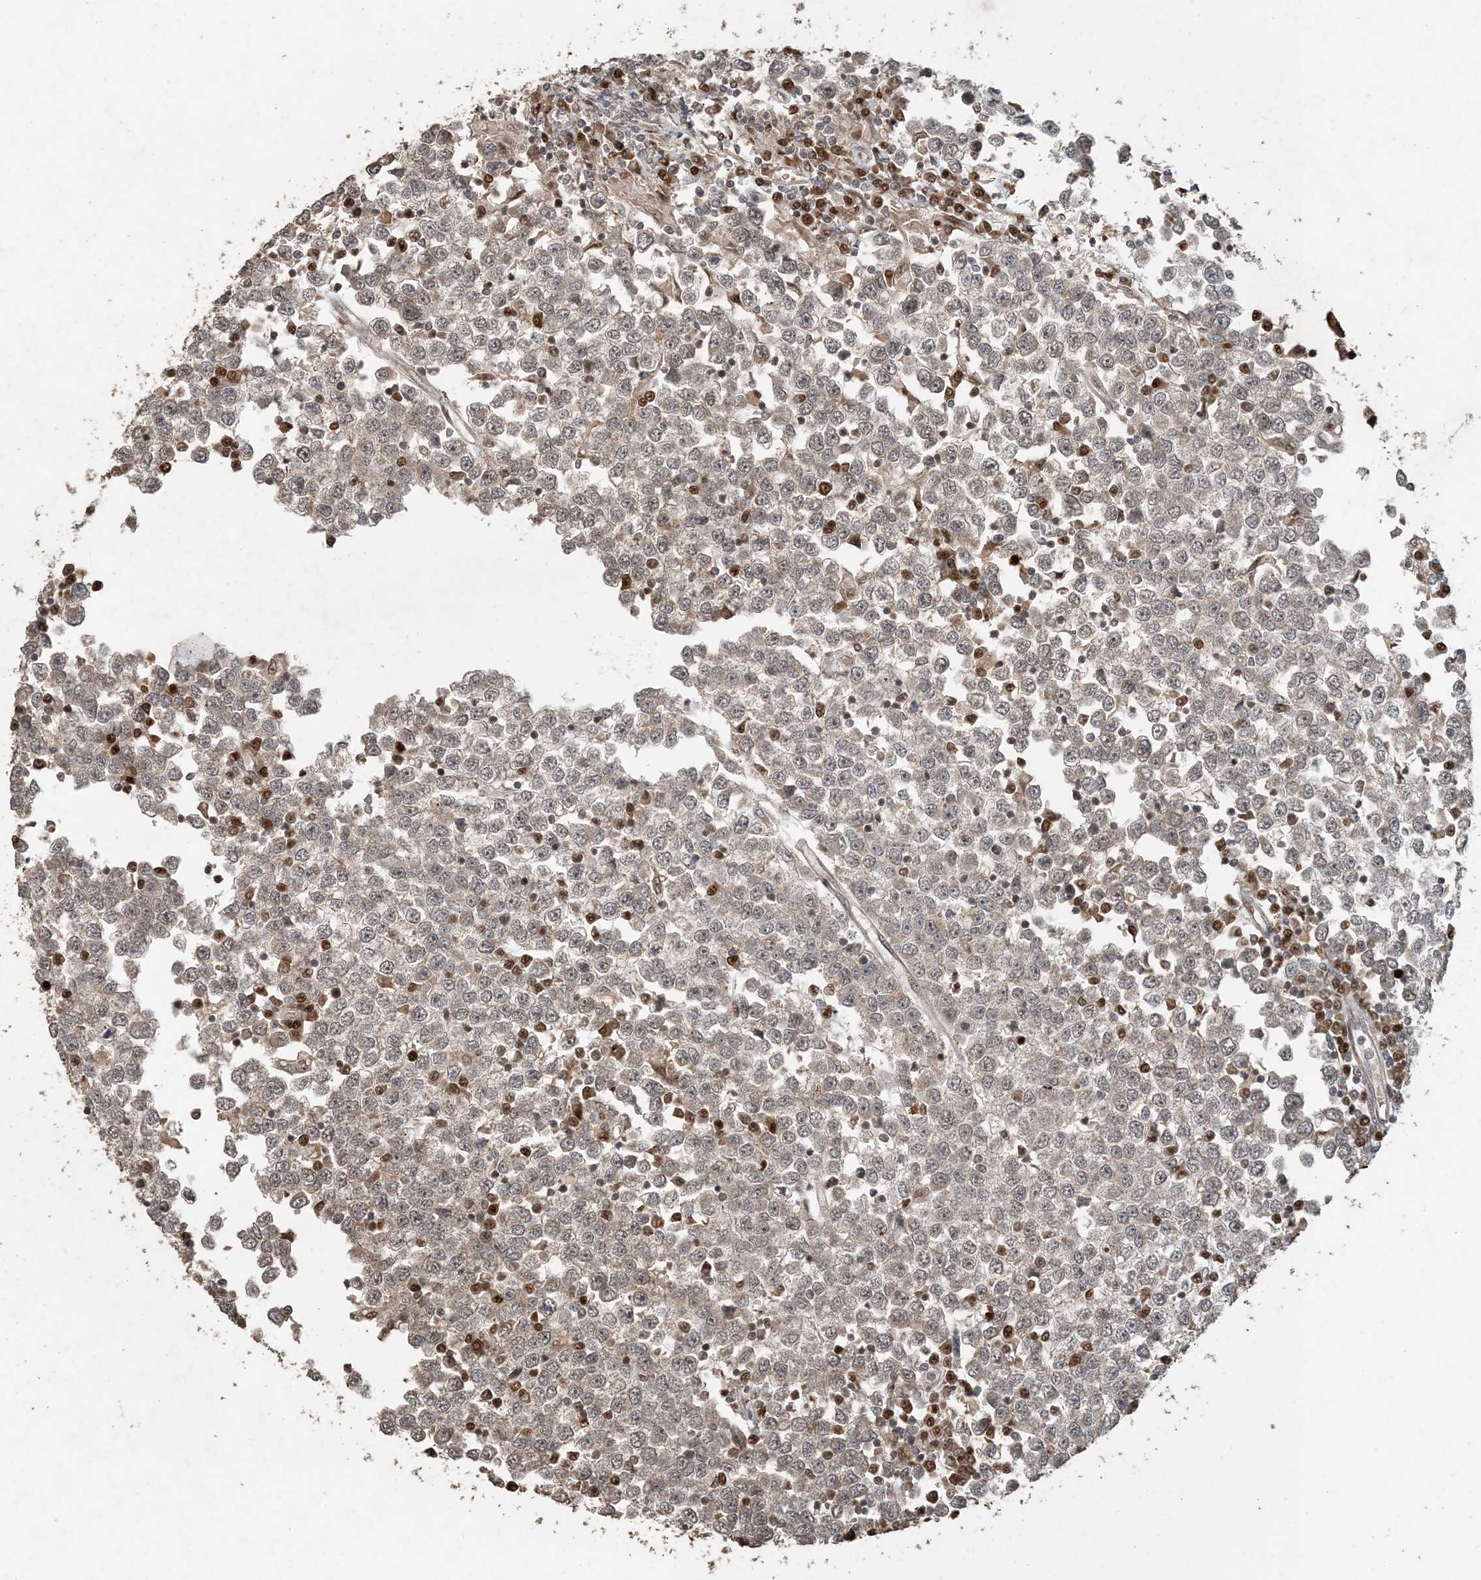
{"staining": {"intensity": "weak", "quantity": ">75%", "location": "cytoplasmic/membranous,nuclear"}, "tissue": "testis cancer", "cell_type": "Tumor cells", "image_type": "cancer", "snomed": [{"axis": "morphology", "description": "Seminoma, NOS"}, {"axis": "topography", "description": "Testis"}], "caption": "An image showing weak cytoplasmic/membranous and nuclear expression in approximately >75% of tumor cells in testis cancer, as visualized by brown immunohistochemical staining.", "gene": "ATP13A2", "patient": {"sex": "male", "age": 65}}